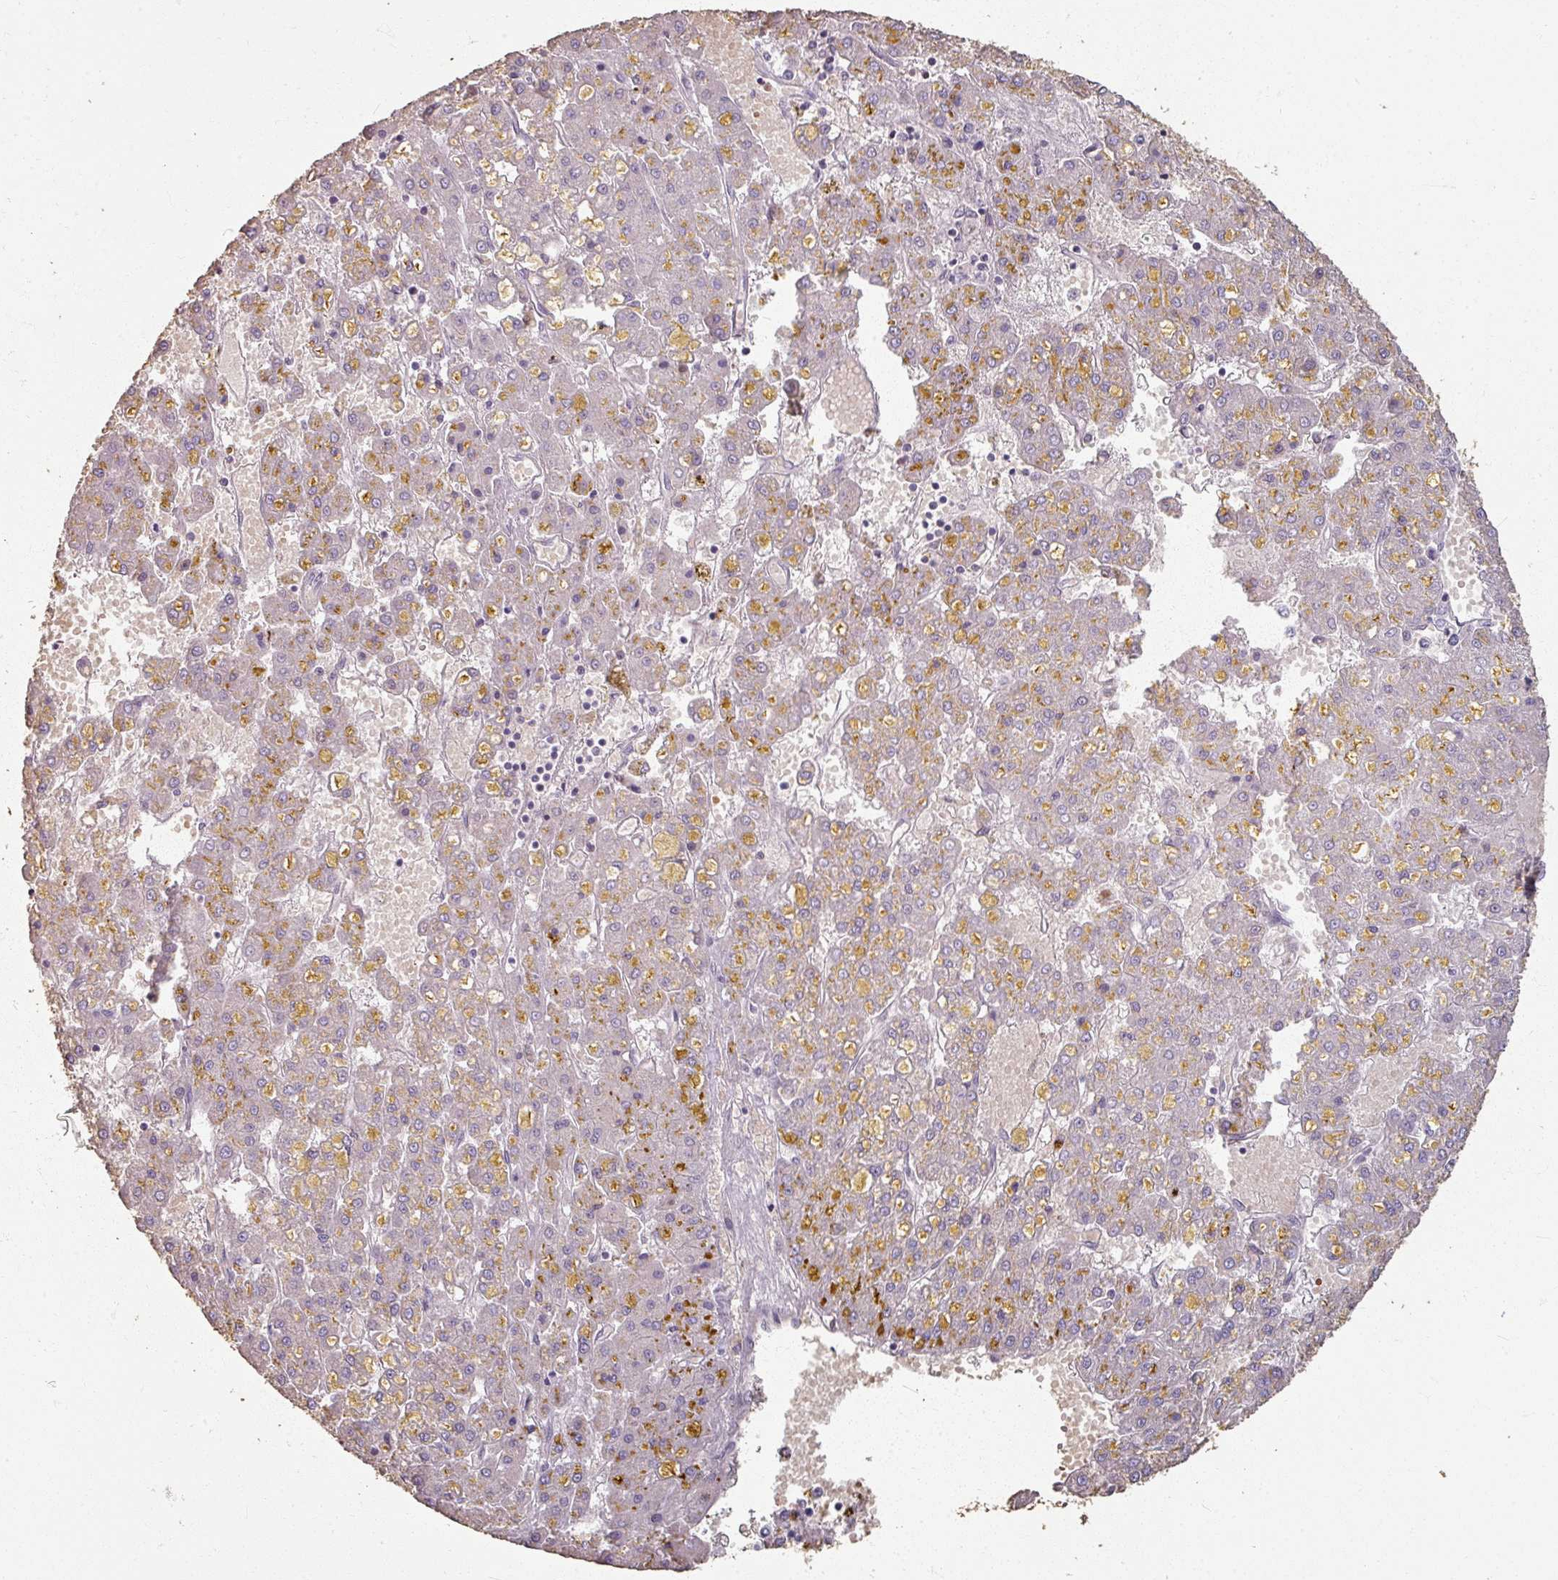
{"staining": {"intensity": "negative", "quantity": "none", "location": "none"}, "tissue": "liver cancer", "cell_type": "Tumor cells", "image_type": "cancer", "snomed": [{"axis": "morphology", "description": "Carcinoma, Hepatocellular, NOS"}, {"axis": "topography", "description": "Liver"}], "caption": "DAB (3,3'-diaminobenzidine) immunohistochemical staining of liver cancer displays no significant staining in tumor cells. (DAB IHC with hematoxylin counter stain).", "gene": "KMT5C", "patient": {"sex": "male", "age": 67}}